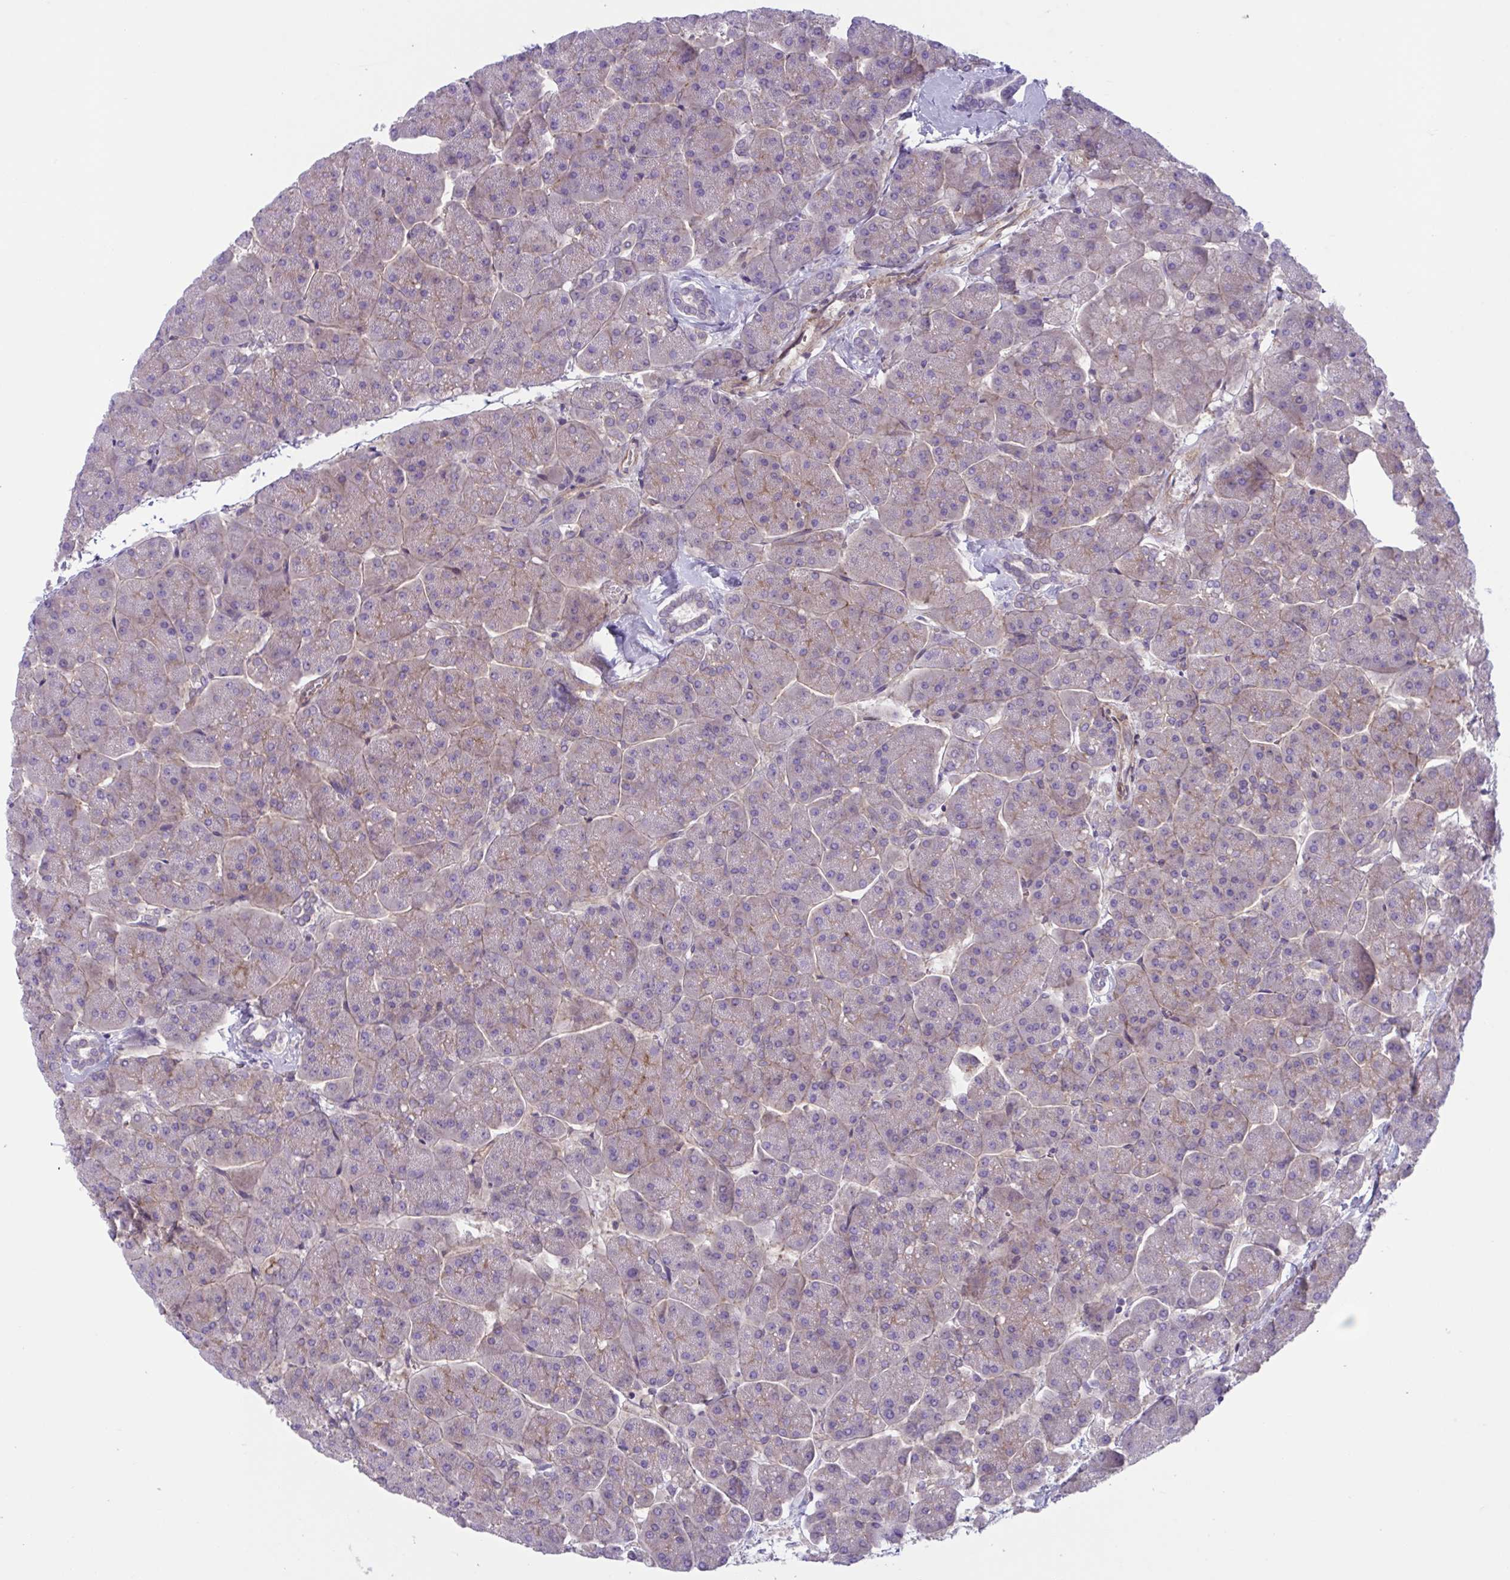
{"staining": {"intensity": "weak", "quantity": "25%-75%", "location": "cytoplasmic/membranous"}, "tissue": "pancreas", "cell_type": "Exocrine glandular cells", "image_type": "normal", "snomed": [{"axis": "morphology", "description": "Normal tissue, NOS"}, {"axis": "topography", "description": "Pancreas"}, {"axis": "topography", "description": "Peripheral nerve tissue"}], "caption": "Protein positivity by IHC demonstrates weak cytoplasmic/membranous staining in about 25%-75% of exocrine glandular cells in normal pancreas.", "gene": "TTC7B", "patient": {"sex": "male", "age": 54}}